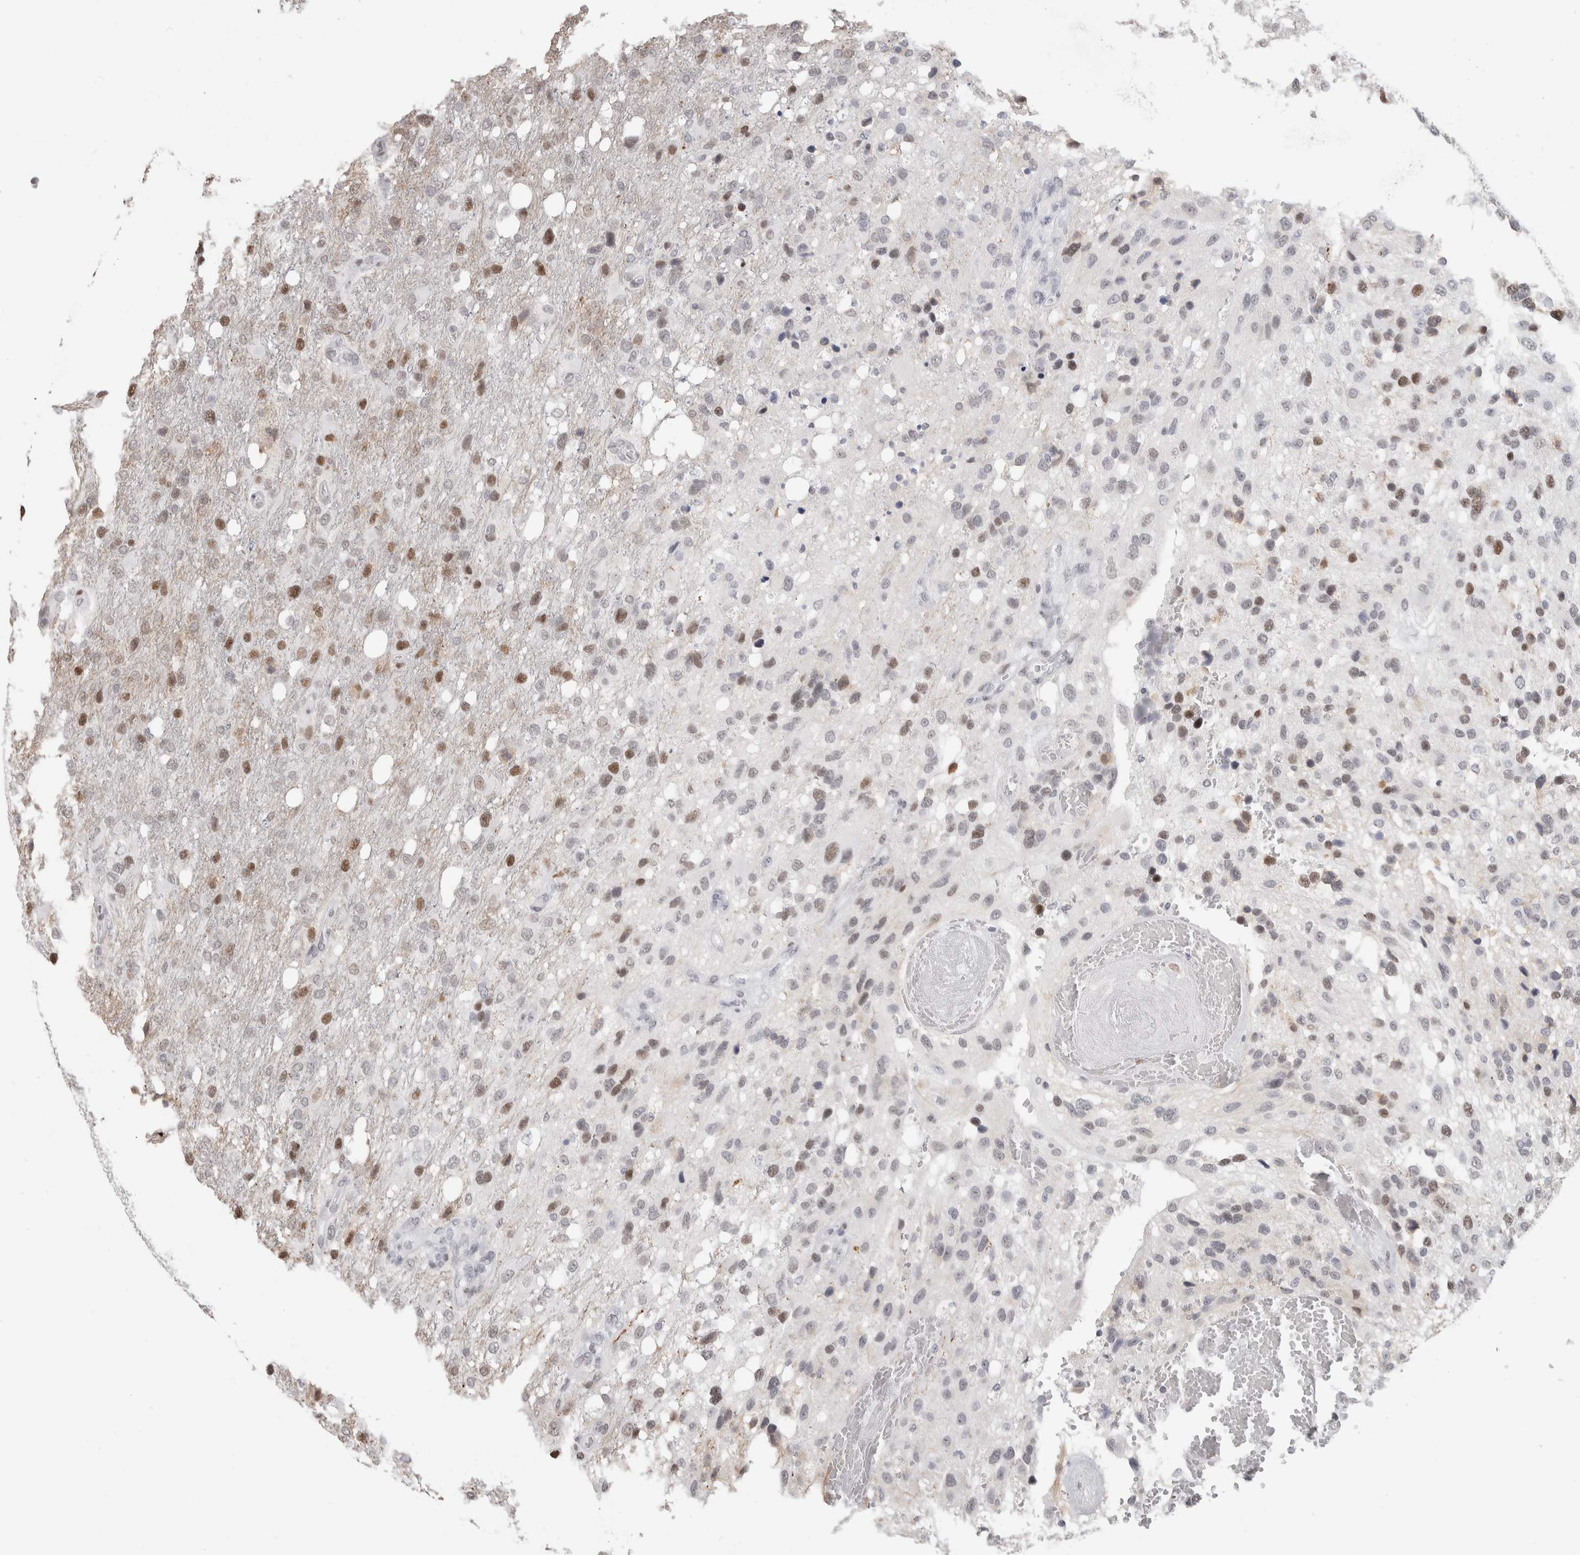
{"staining": {"intensity": "moderate", "quantity": "25%-75%", "location": "nuclear"}, "tissue": "glioma", "cell_type": "Tumor cells", "image_type": "cancer", "snomed": [{"axis": "morphology", "description": "Glioma, malignant, High grade"}, {"axis": "topography", "description": "Brain"}], "caption": "This is an image of IHC staining of glioma, which shows moderate expression in the nuclear of tumor cells.", "gene": "SMARCC1", "patient": {"sex": "female", "age": 58}}